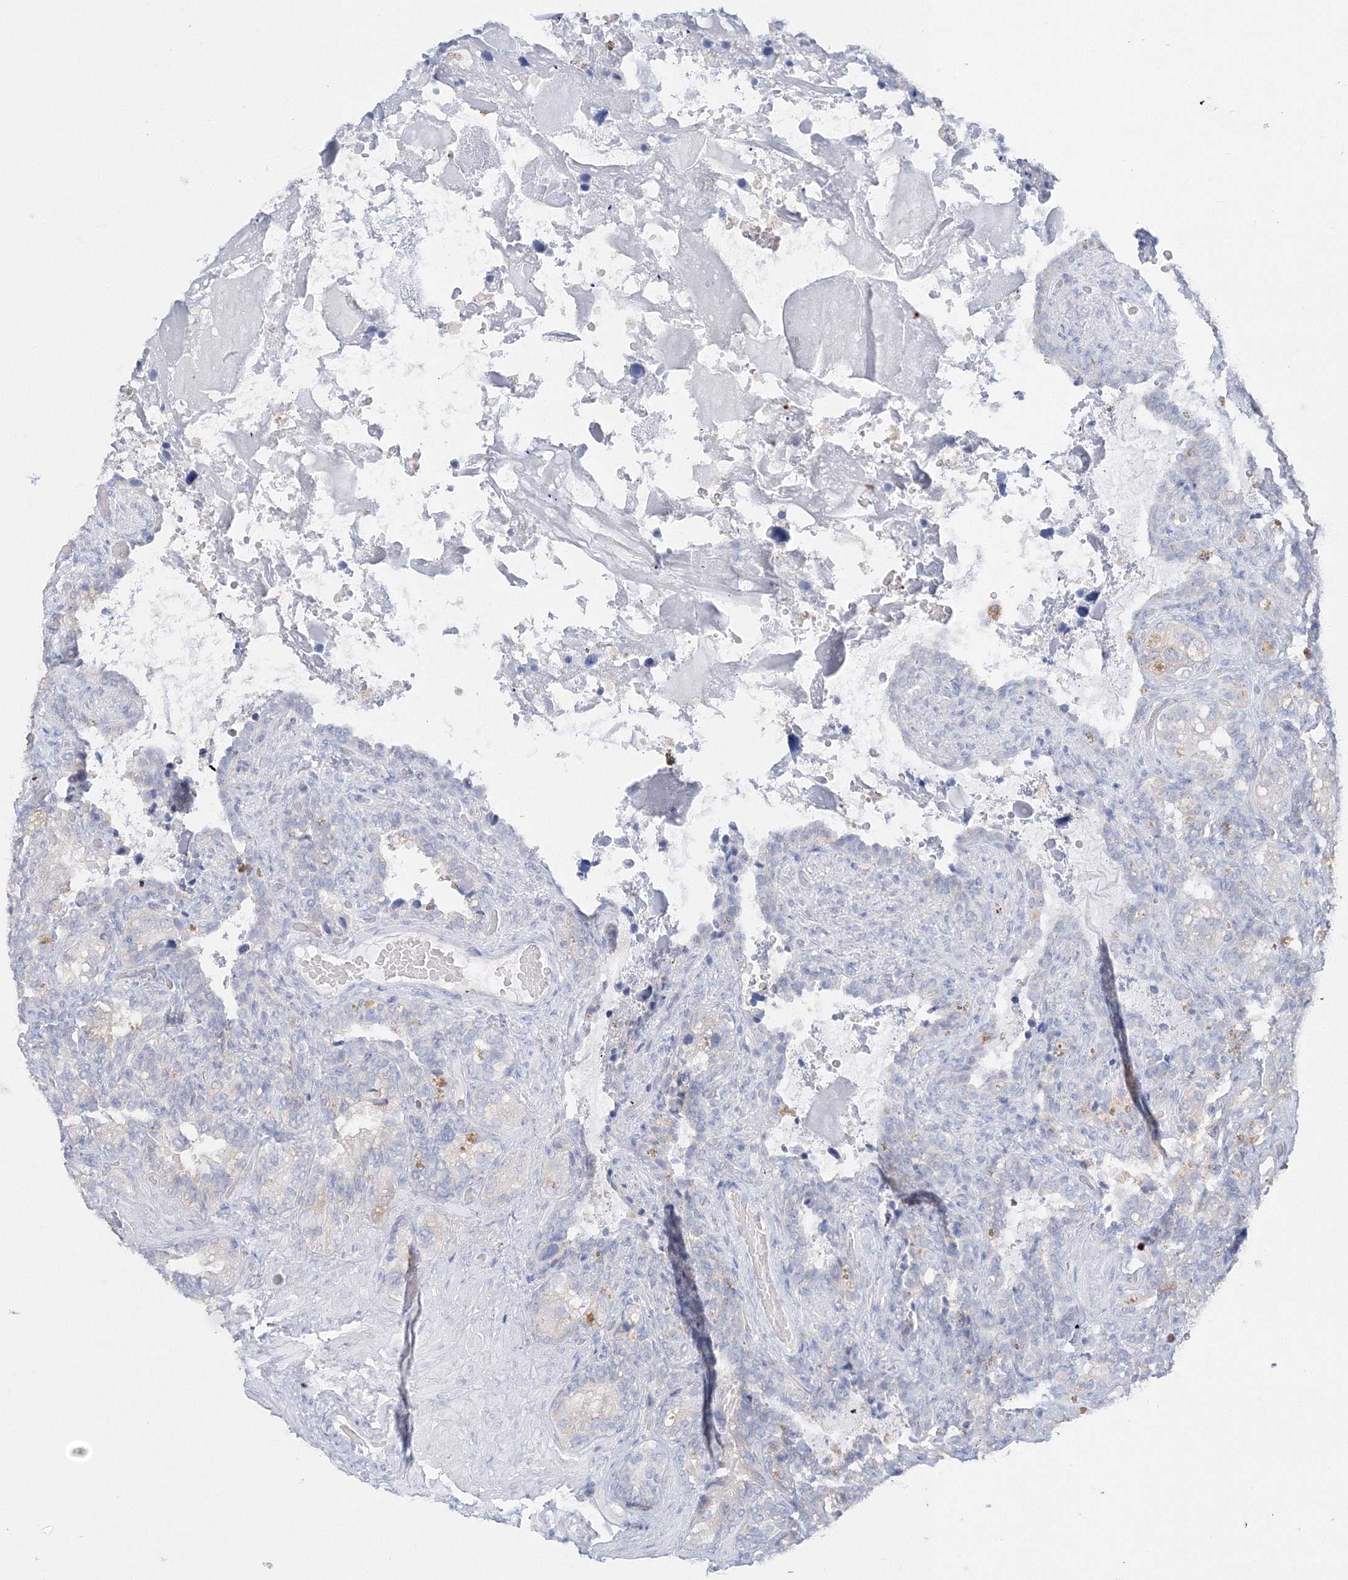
{"staining": {"intensity": "negative", "quantity": "none", "location": "none"}, "tissue": "seminal vesicle", "cell_type": "Glandular cells", "image_type": "normal", "snomed": [{"axis": "morphology", "description": "Normal tissue, NOS"}, {"axis": "topography", "description": "Seminal veicle"}, {"axis": "topography", "description": "Peripheral nerve tissue"}], "caption": "Human seminal vesicle stained for a protein using immunohistochemistry (IHC) demonstrates no positivity in glandular cells.", "gene": "HMGCS1", "patient": {"sex": "male", "age": 67}}